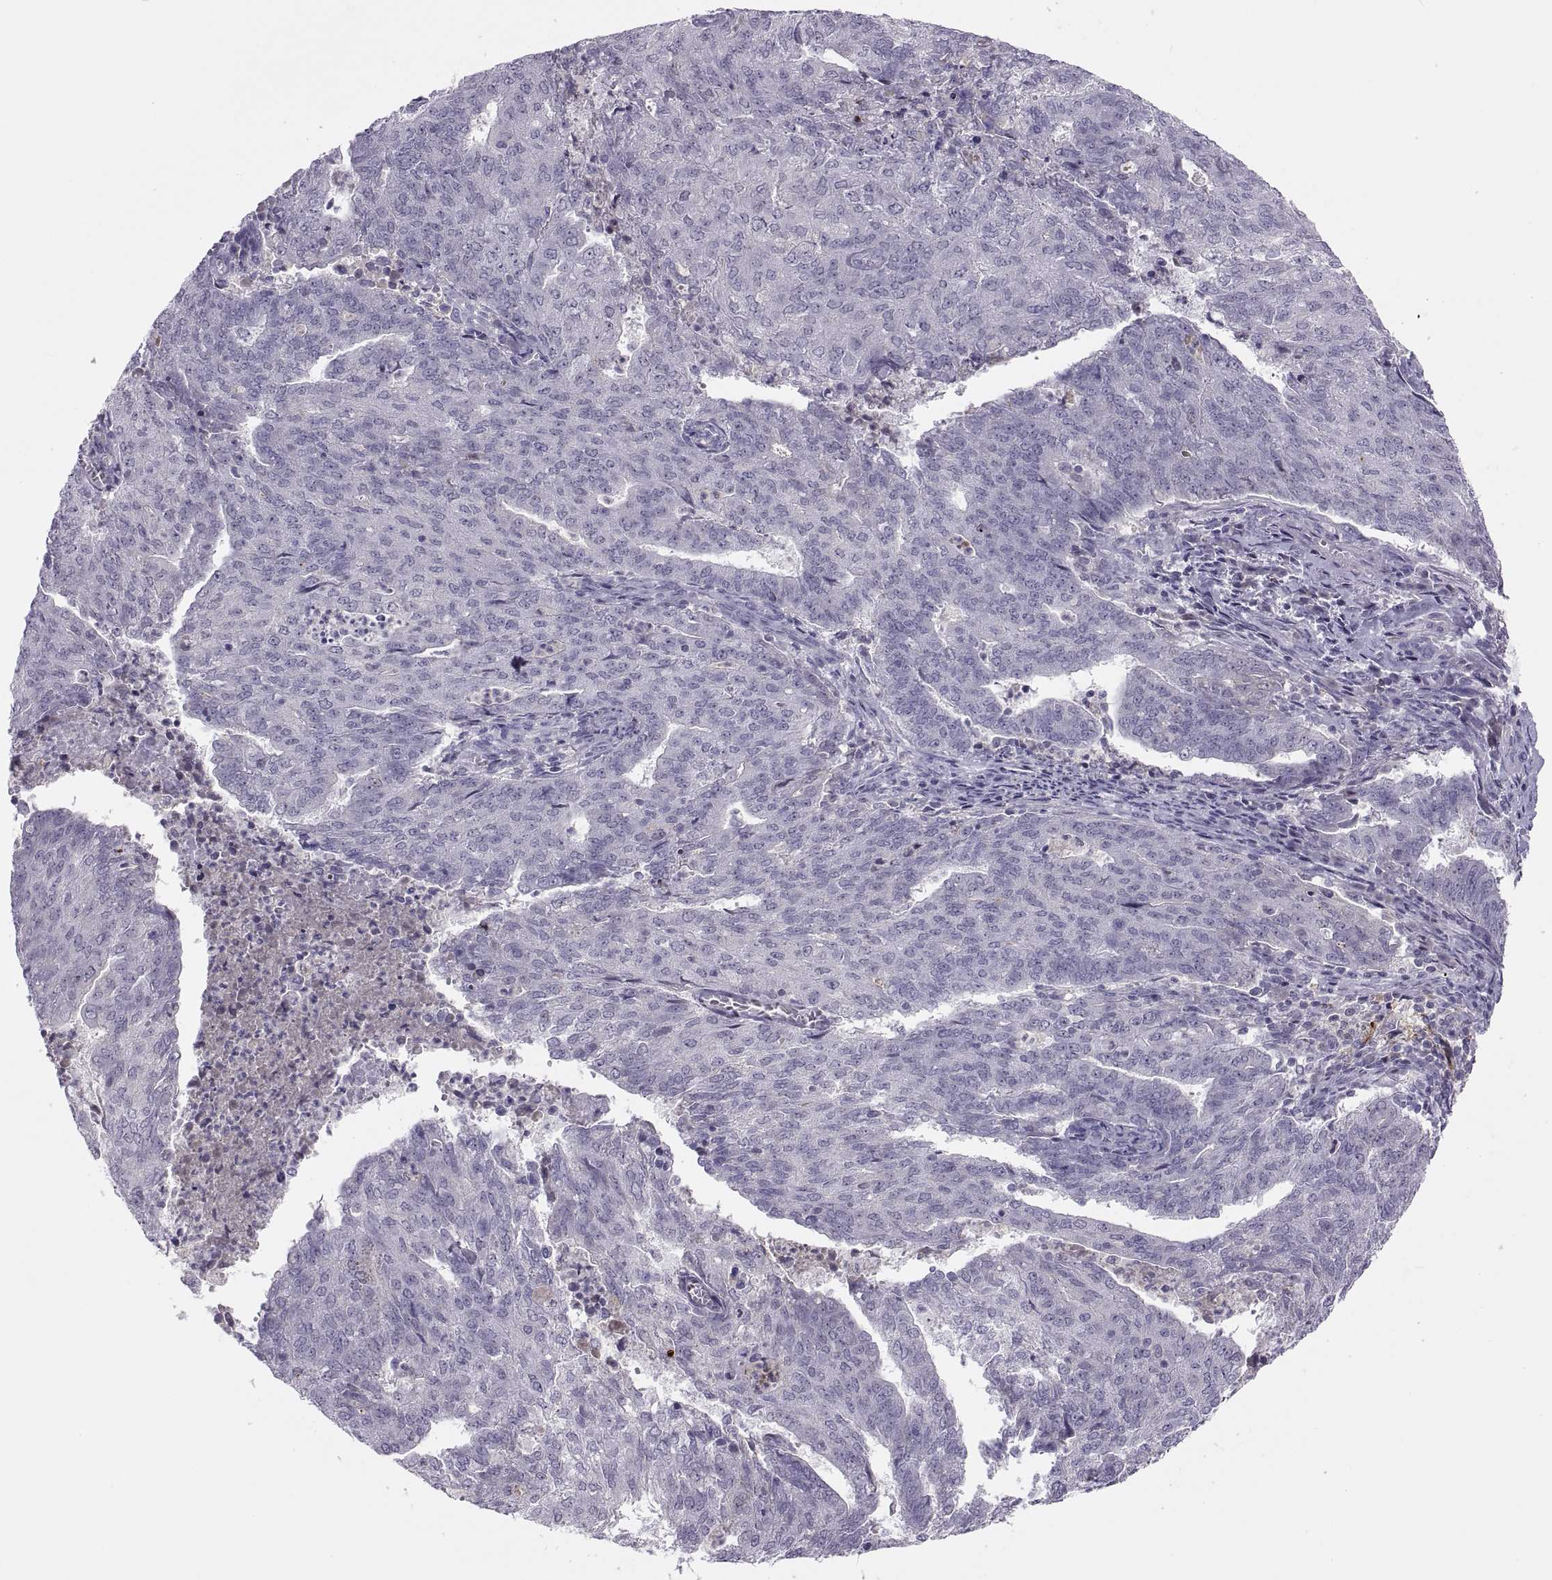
{"staining": {"intensity": "negative", "quantity": "none", "location": "none"}, "tissue": "endometrial cancer", "cell_type": "Tumor cells", "image_type": "cancer", "snomed": [{"axis": "morphology", "description": "Adenocarcinoma, NOS"}, {"axis": "topography", "description": "Endometrium"}], "caption": "Human adenocarcinoma (endometrial) stained for a protein using IHC reveals no expression in tumor cells.", "gene": "CHCT1", "patient": {"sex": "female", "age": 82}}